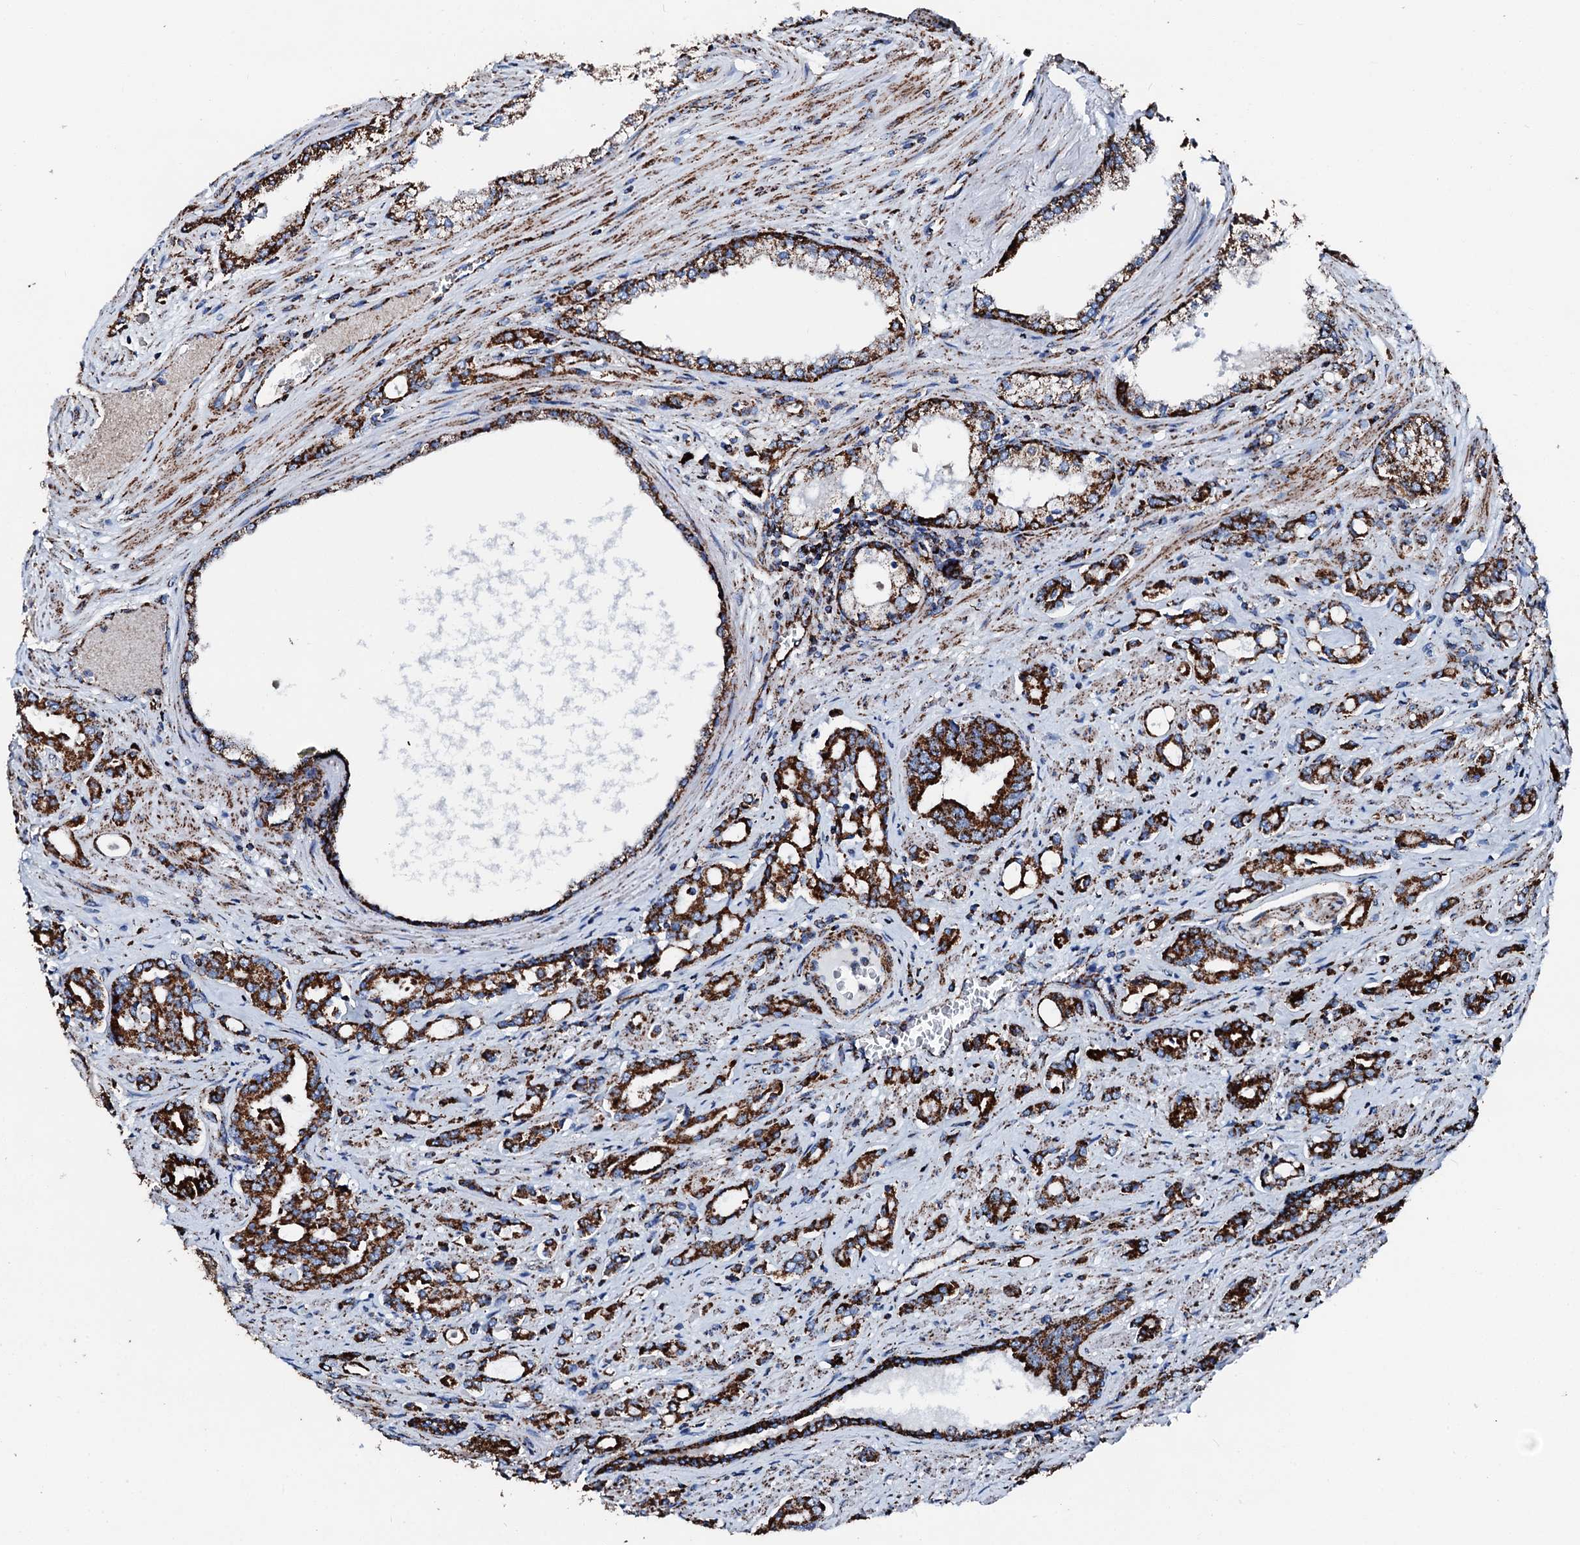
{"staining": {"intensity": "strong", "quantity": ">75%", "location": "cytoplasmic/membranous"}, "tissue": "prostate cancer", "cell_type": "Tumor cells", "image_type": "cancer", "snomed": [{"axis": "morphology", "description": "Adenocarcinoma, High grade"}, {"axis": "topography", "description": "Prostate"}], "caption": "Immunohistochemistry (IHC) (DAB) staining of human prostate adenocarcinoma (high-grade) reveals strong cytoplasmic/membranous protein positivity in approximately >75% of tumor cells.", "gene": "HADH", "patient": {"sex": "male", "age": 72}}